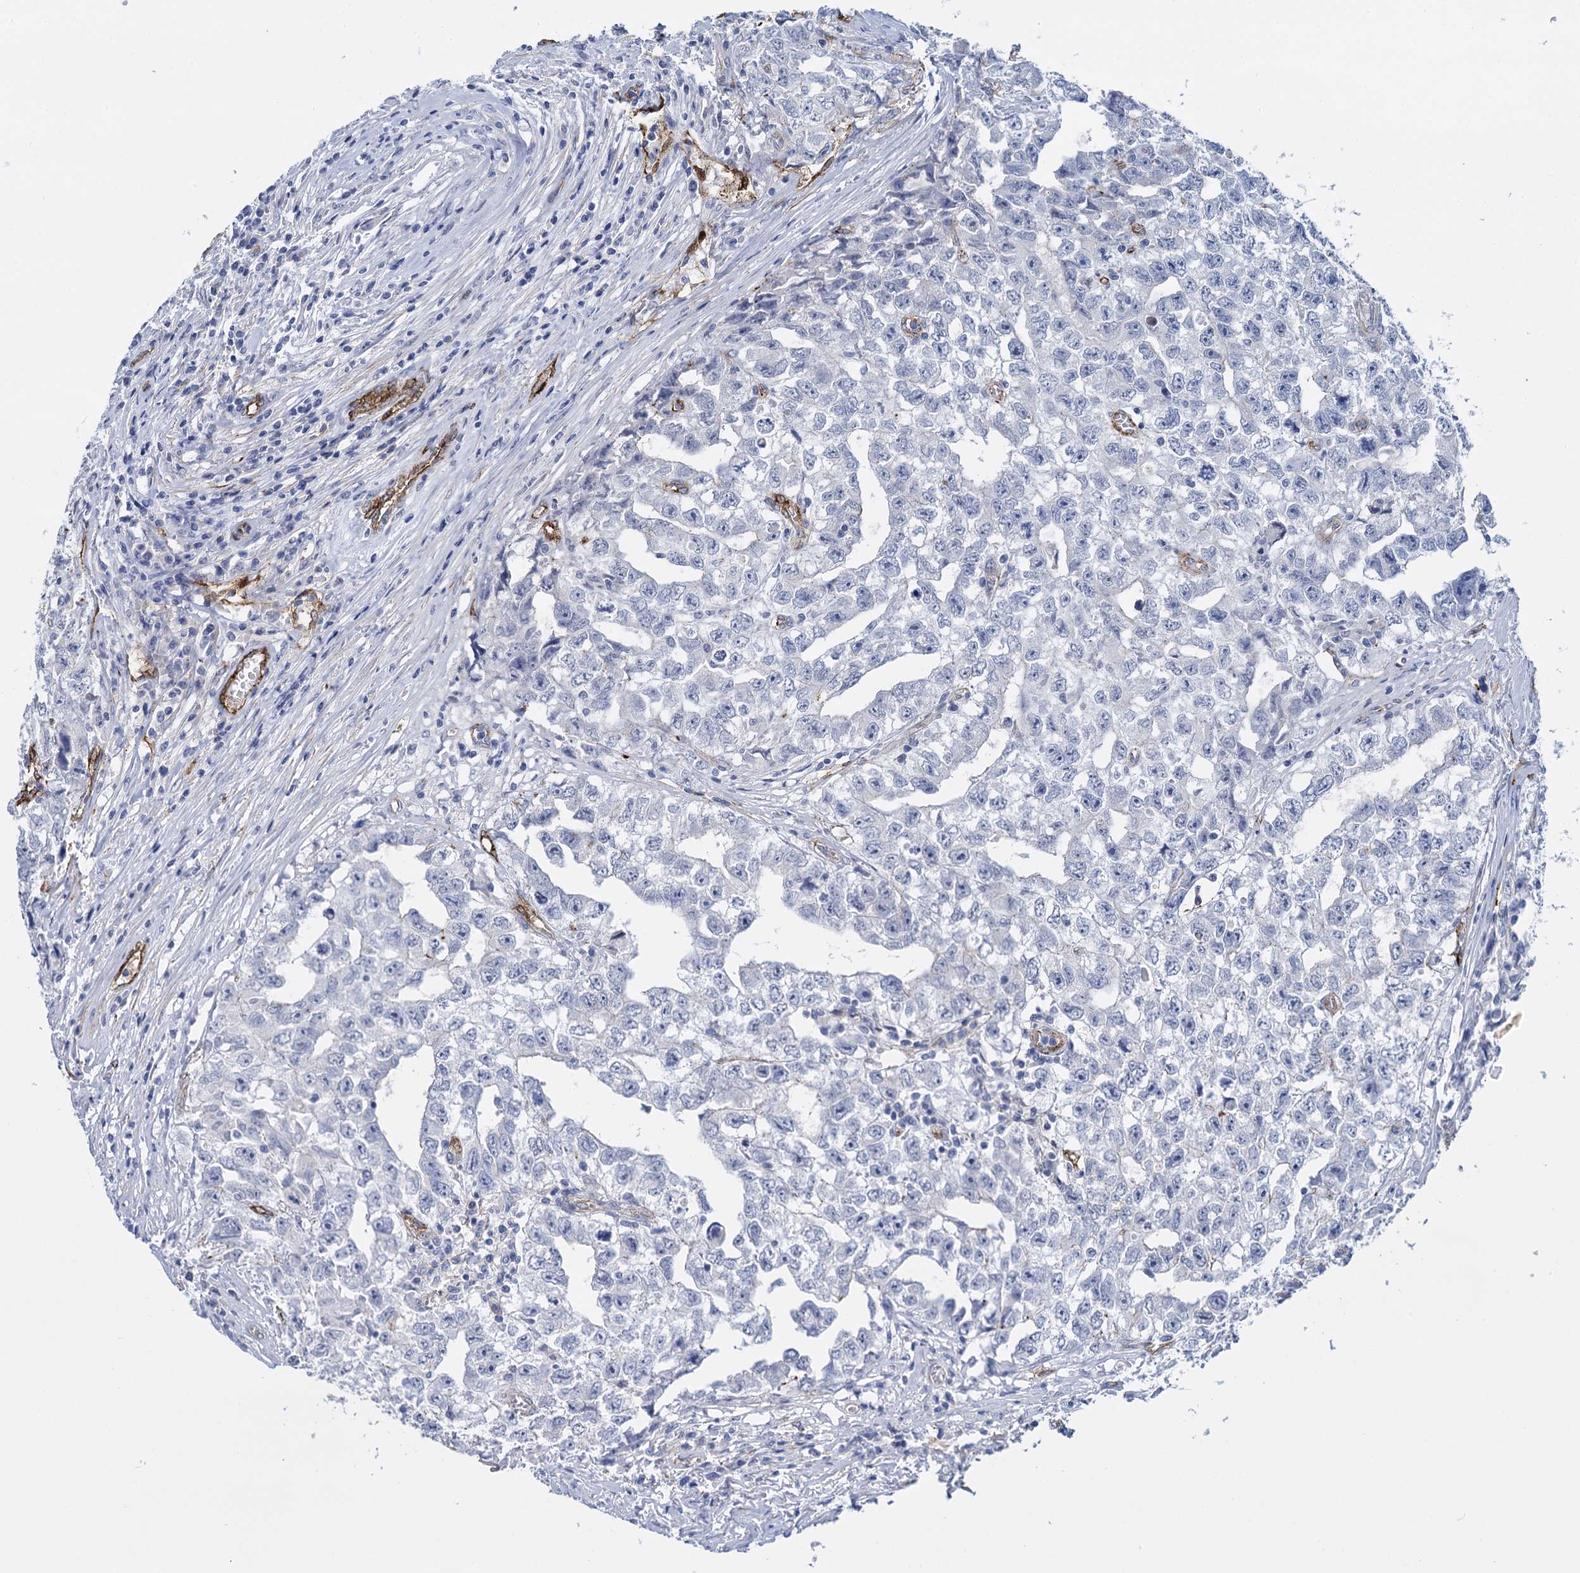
{"staining": {"intensity": "negative", "quantity": "none", "location": "none"}, "tissue": "testis cancer", "cell_type": "Tumor cells", "image_type": "cancer", "snomed": [{"axis": "morphology", "description": "Seminoma, NOS"}, {"axis": "morphology", "description": "Carcinoma, Embryonal, NOS"}, {"axis": "topography", "description": "Testis"}], "caption": "This is an immunohistochemistry image of human testis cancer (seminoma). There is no expression in tumor cells.", "gene": "SNCG", "patient": {"sex": "male", "age": 43}}